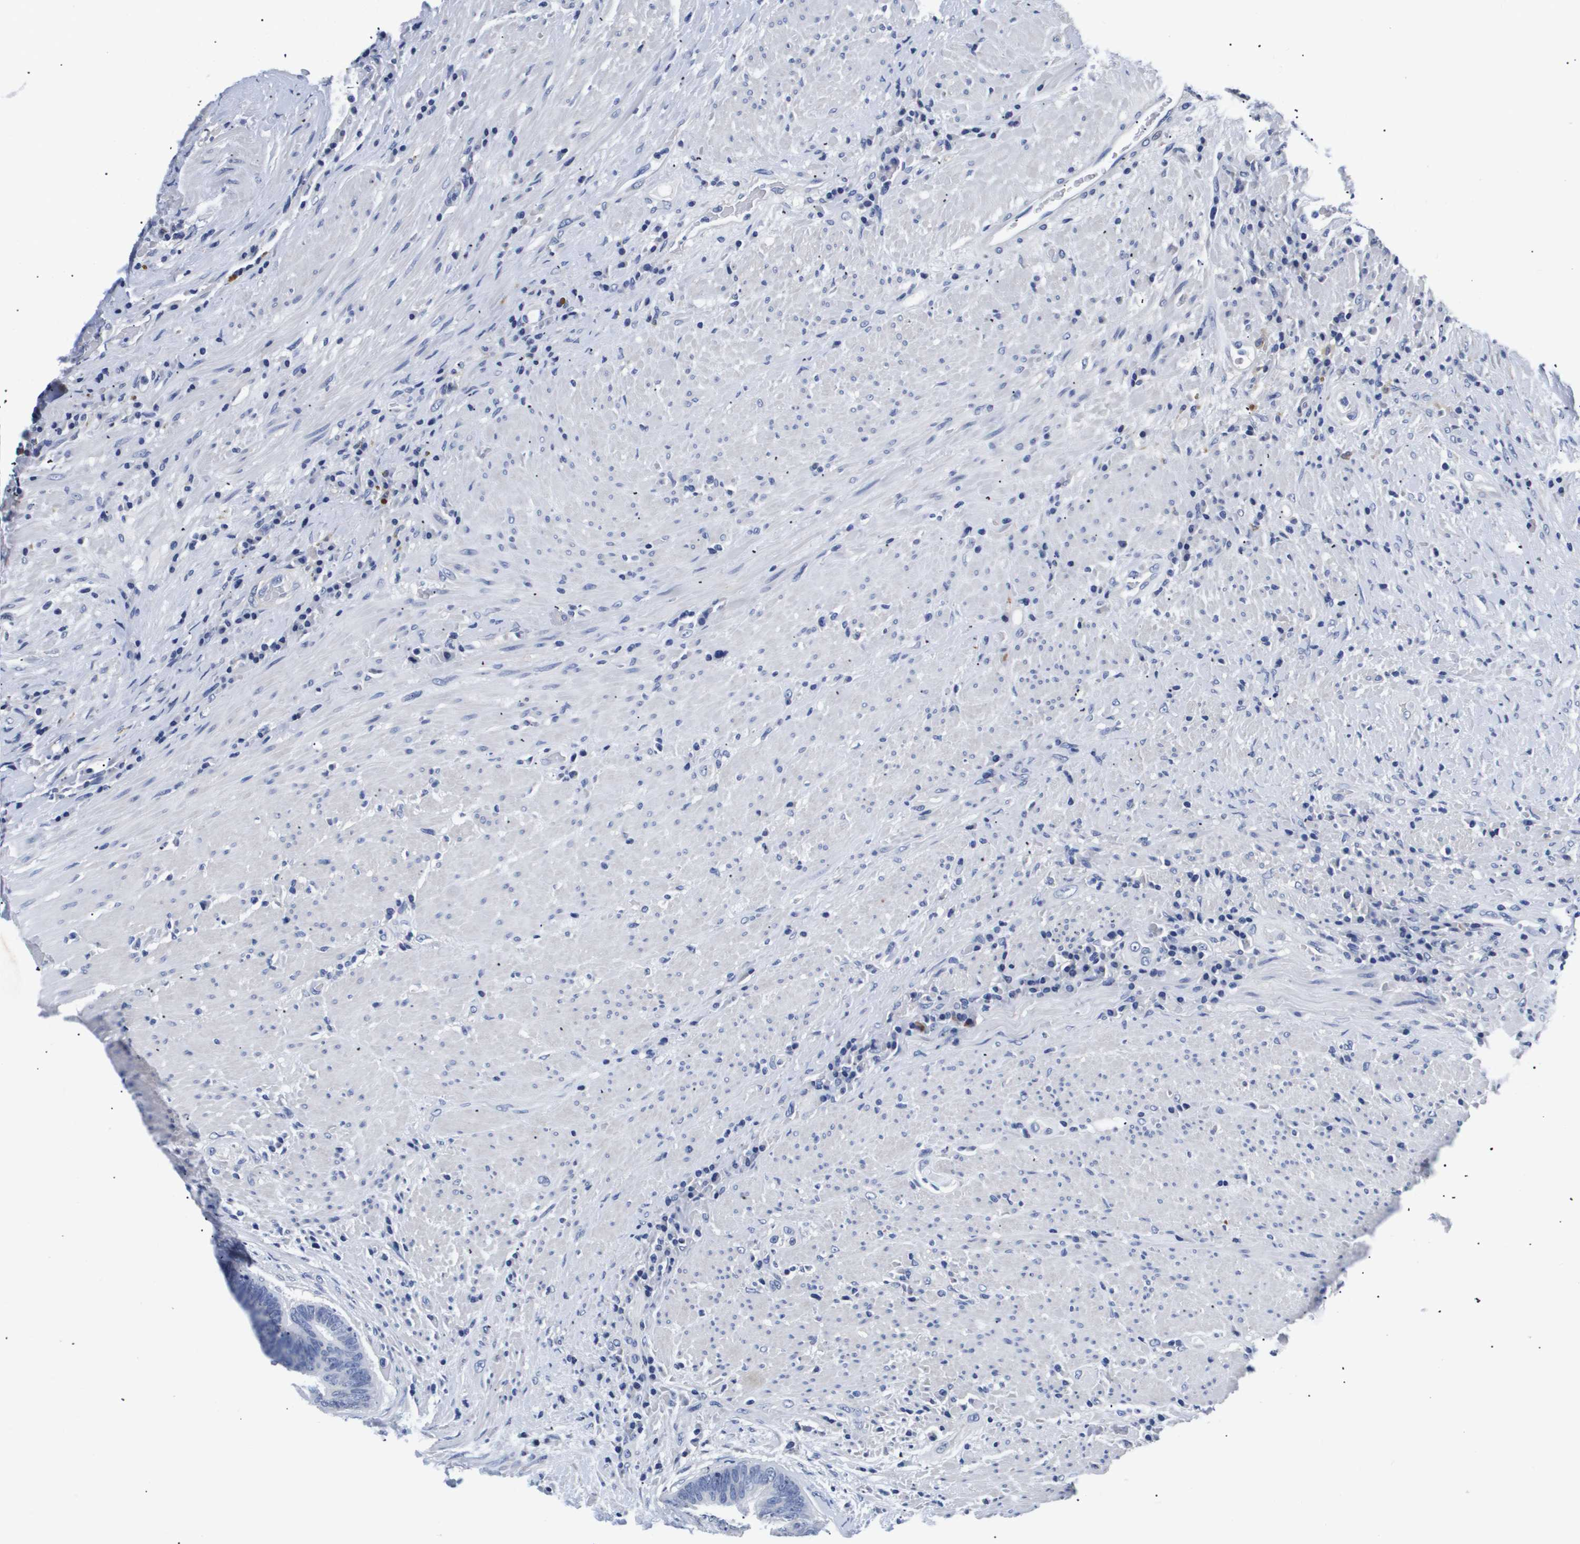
{"staining": {"intensity": "negative", "quantity": "none", "location": "none"}, "tissue": "colorectal cancer", "cell_type": "Tumor cells", "image_type": "cancer", "snomed": [{"axis": "morphology", "description": "Adenocarcinoma, NOS"}, {"axis": "topography", "description": "Rectum"}], "caption": "This is an IHC histopathology image of human adenocarcinoma (colorectal). There is no staining in tumor cells.", "gene": "ATP6V0A4", "patient": {"sex": "male", "age": 72}}